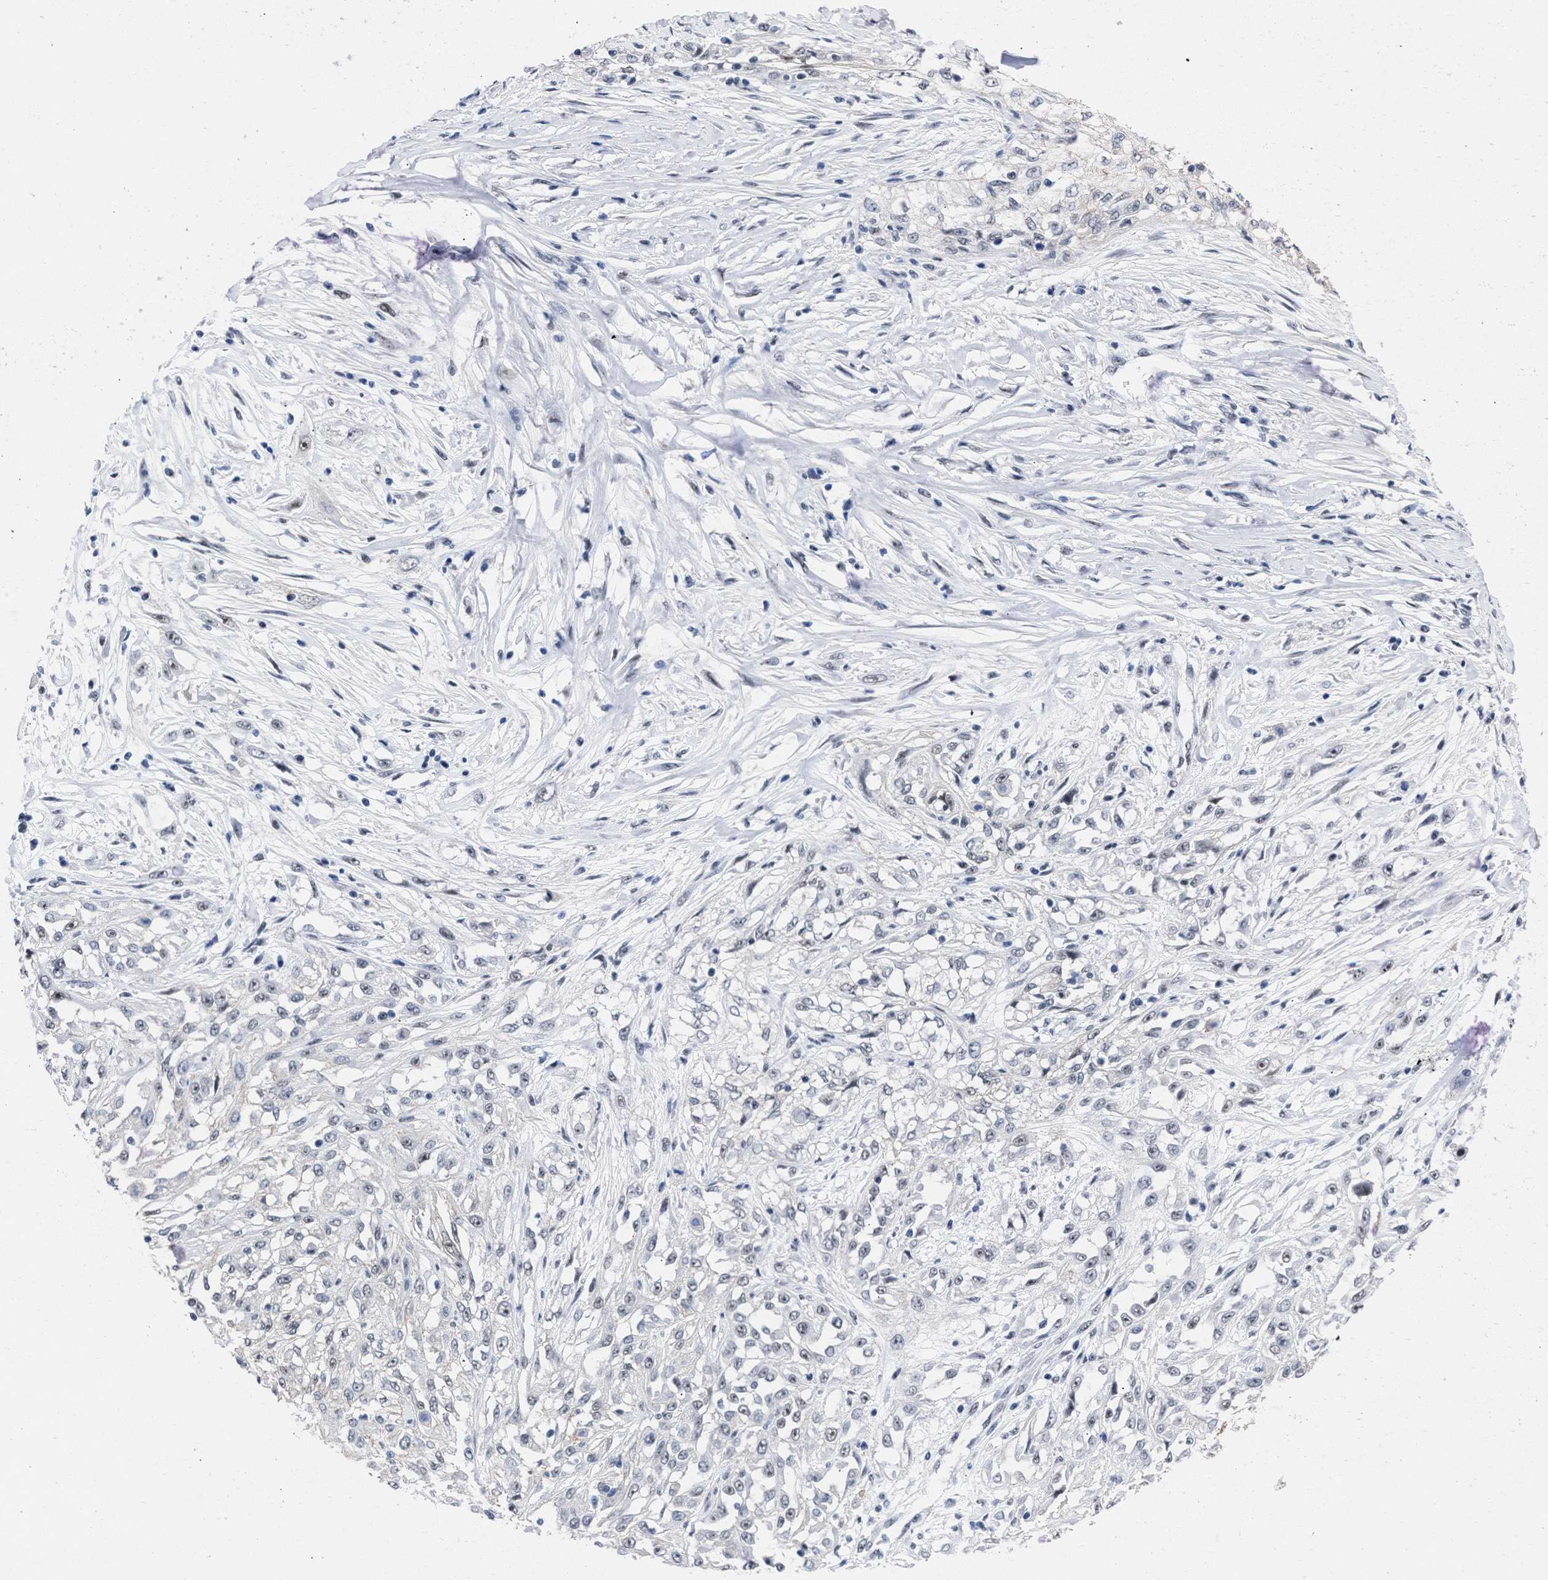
{"staining": {"intensity": "weak", "quantity": "<25%", "location": "nuclear"}, "tissue": "skin cancer", "cell_type": "Tumor cells", "image_type": "cancer", "snomed": [{"axis": "morphology", "description": "Squamous cell carcinoma, NOS"}, {"axis": "morphology", "description": "Squamous cell carcinoma, metastatic, NOS"}, {"axis": "topography", "description": "Skin"}, {"axis": "topography", "description": "Lymph node"}], "caption": "High magnification brightfield microscopy of skin metastatic squamous cell carcinoma stained with DAB (3,3'-diaminobenzidine) (brown) and counterstained with hematoxylin (blue): tumor cells show no significant positivity. (DAB immunohistochemistry (IHC) visualized using brightfield microscopy, high magnification).", "gene": "DDX41", "patient": {"sex": "male", "age": 75}}